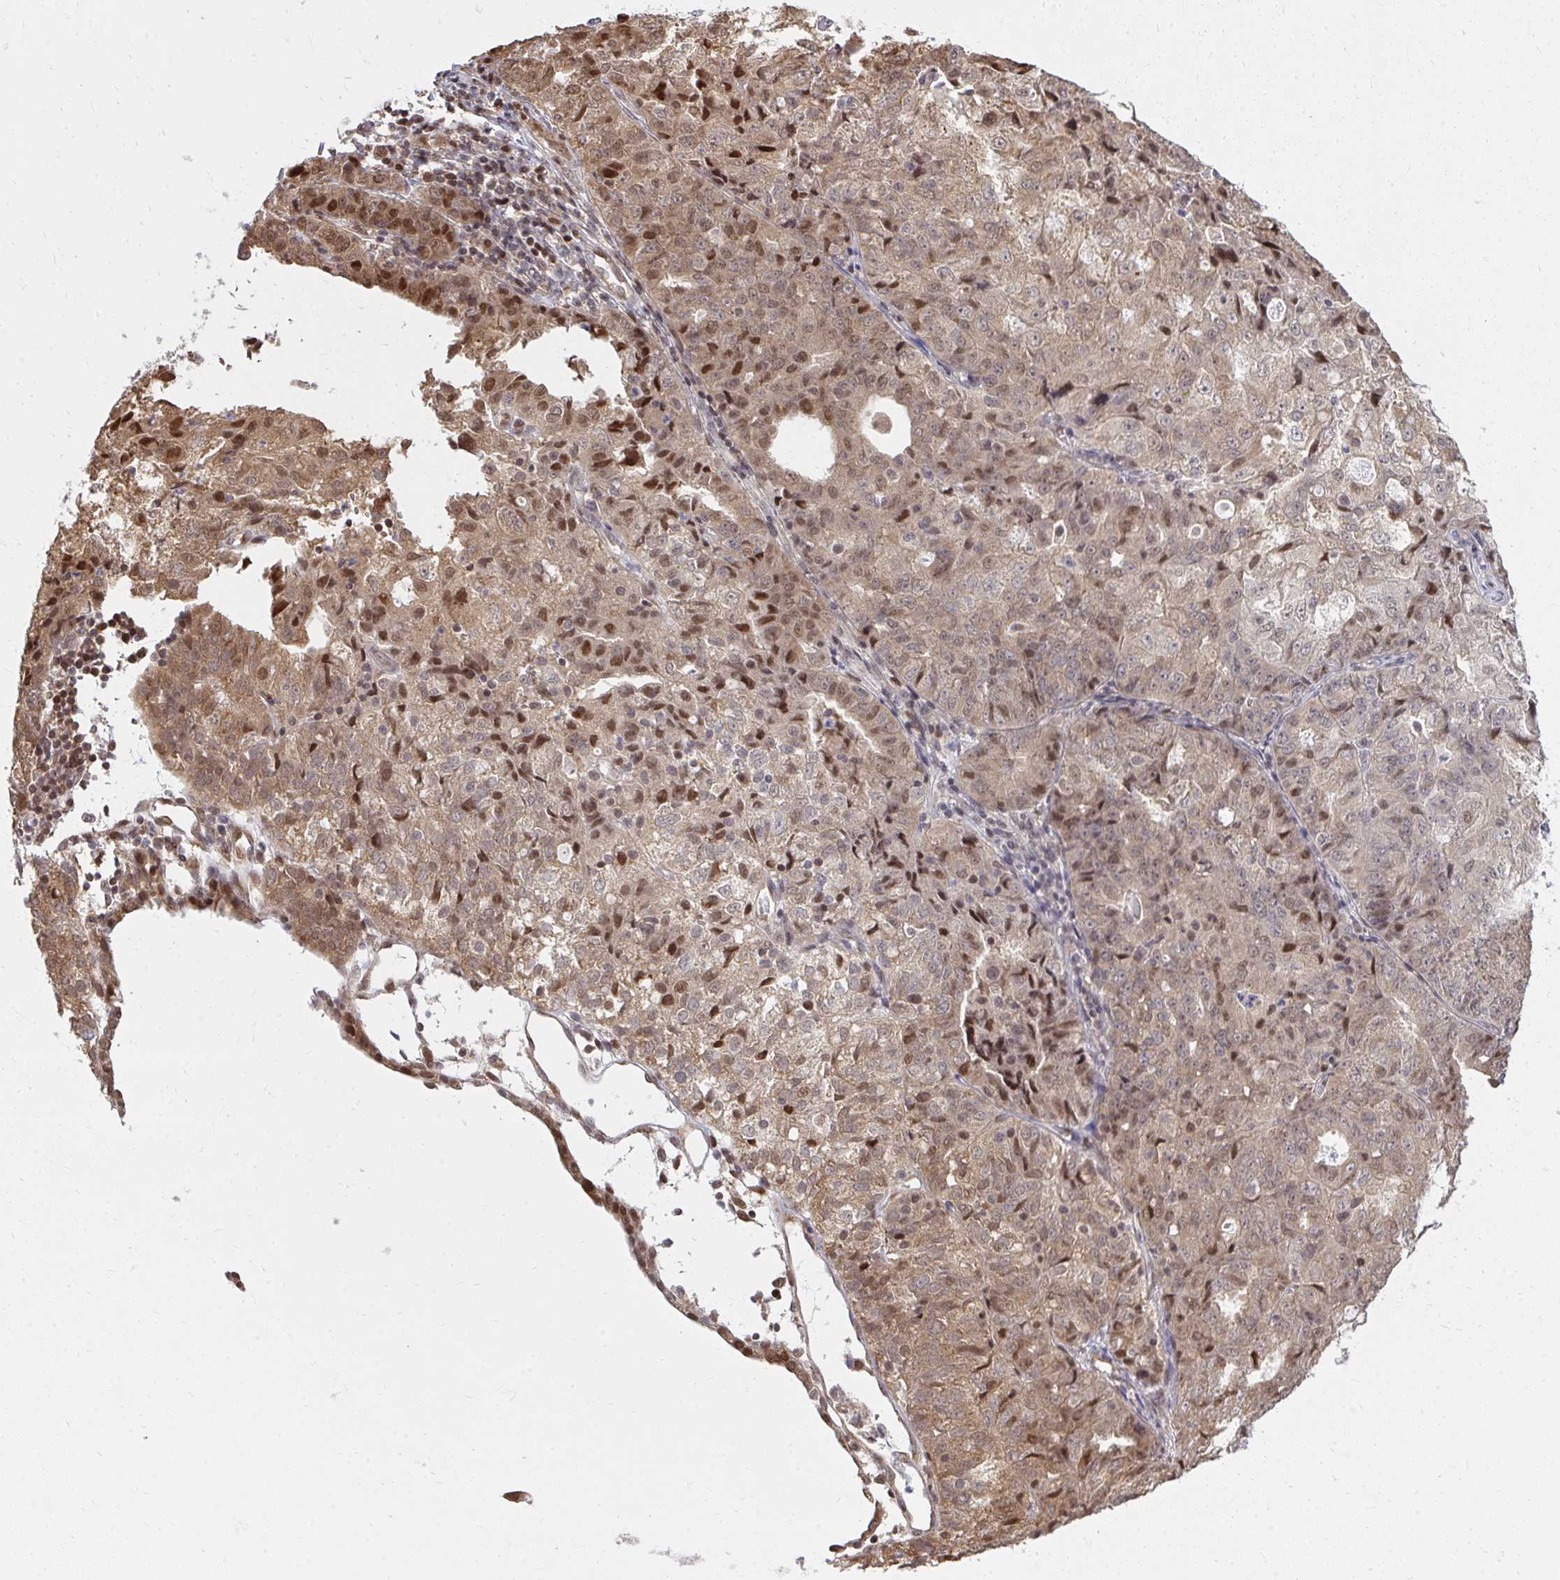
{"staining": {"intensity": "moderate", "quantity": ">75%", "location": "cytoplasmic/membranous,nuclear"}, "tissue": "endometrial cancer", "cell_type": "Tumor cells", "image_type": "cancer", "snomed": [{"axis": "morphology", "description": "Adenocarcinoma, NOS"}, {"axis": "topography", "description": "Endometrium"}], "caption": "Protein expression analysis of endometrial cancer (adenocarcinoma) reveals moderate cytoplasmic/membranous and nuclear expression in approximately >75% of tumor cells.", "gene": "PIGY", "patient": {"sex": "female", "age": 61}}